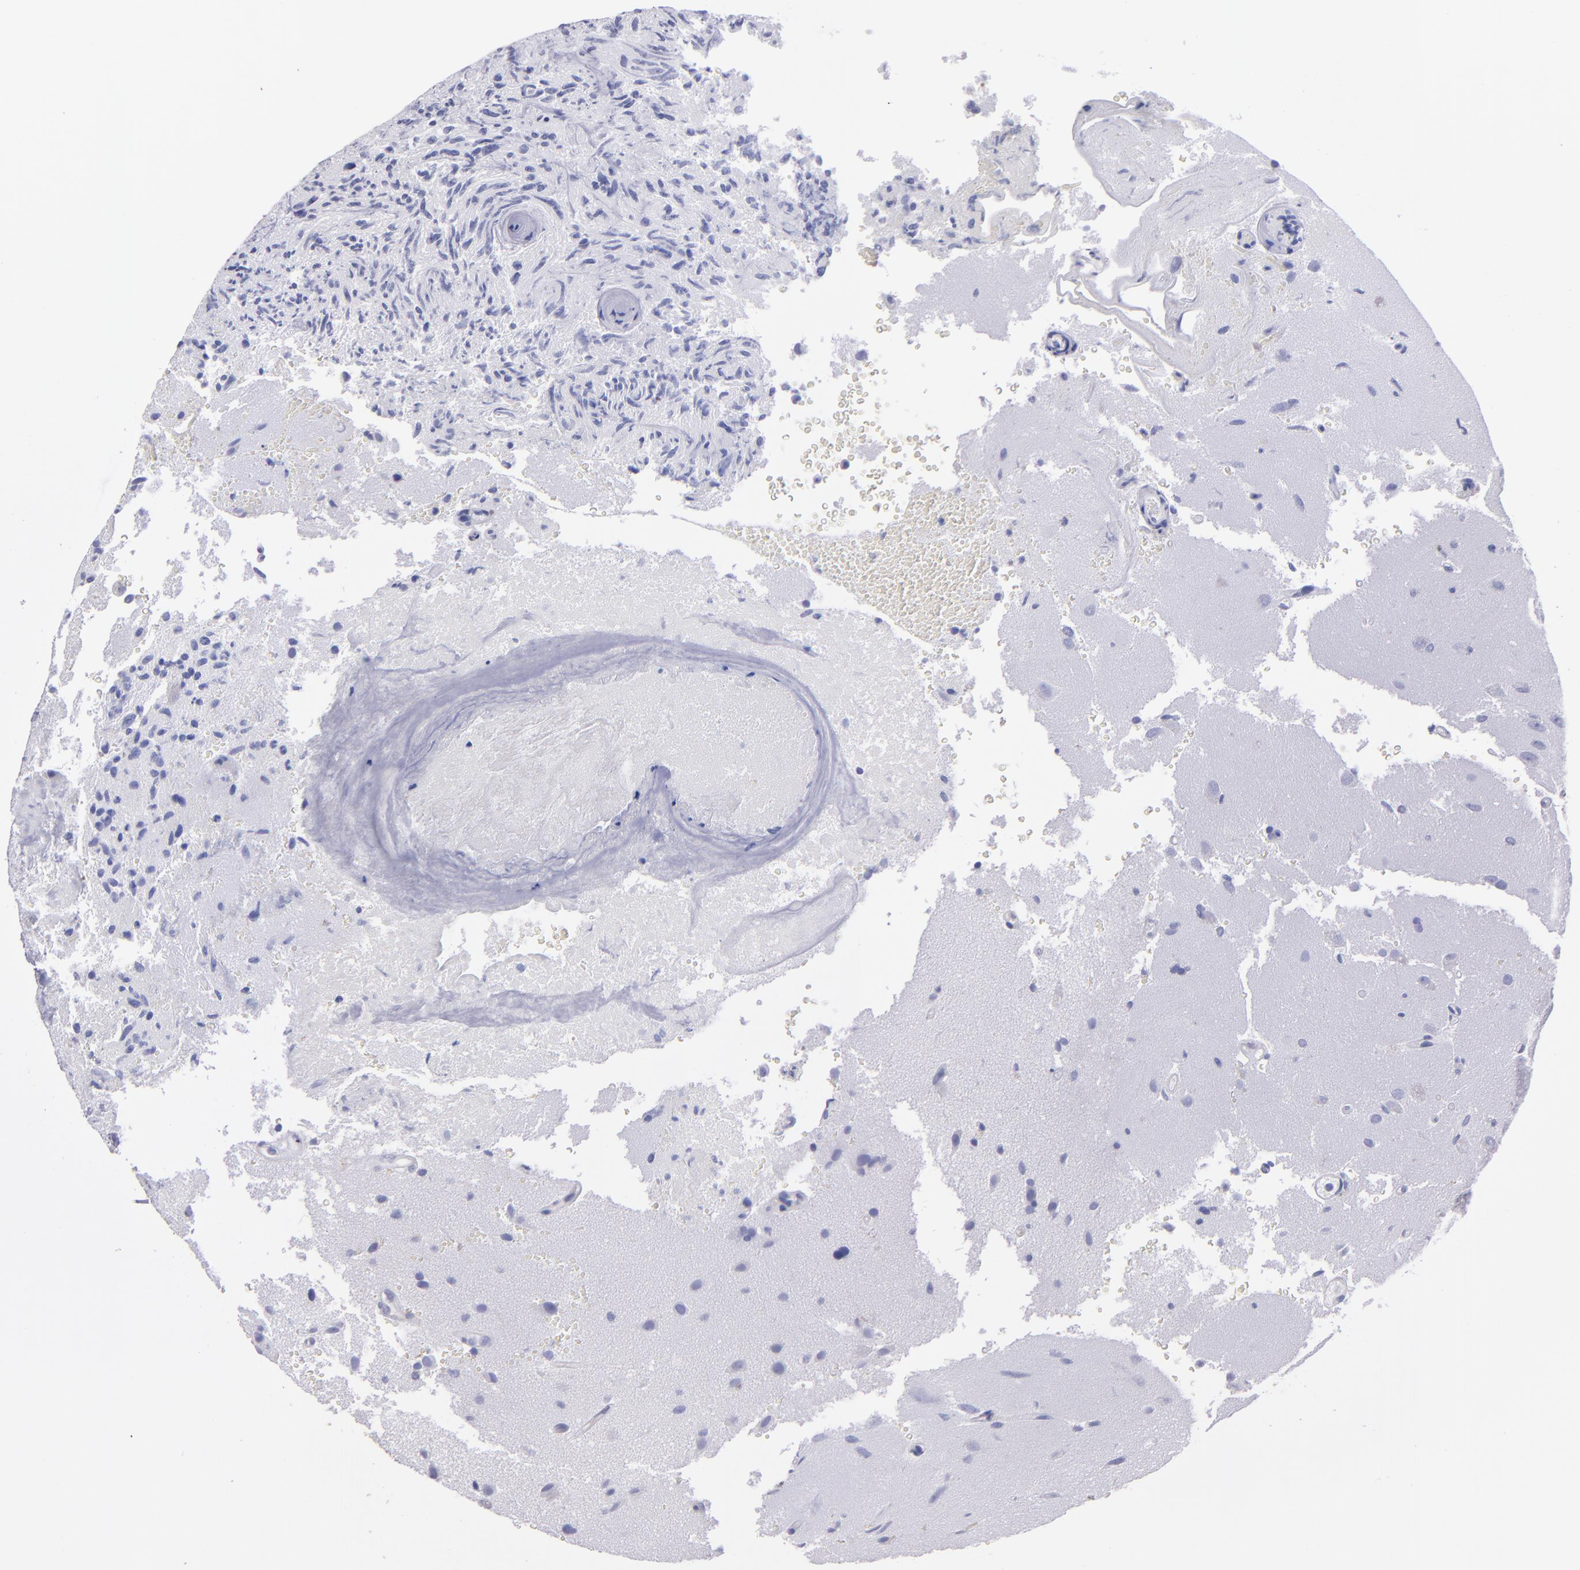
{"staining": {"intensity": "negative", "quantity": "none", "location": "none"}, "tissue": "glioma", "cell_type": "Tumor cells", "image_type": "cancer", "snomed": [{"axis": "morphology", "description": "Normal tissue, NOS"}, {"axis": "morphology", "description": "Glioma, malignant, High grade"}, {"axis": "topography", "description": "Cerebral cortex"}], "caption": "Tumor cells are negative for protein expression in human malignant glioma (high-grade).", "gene": "TG", "patient": {"sex": "male", "age": 75}}